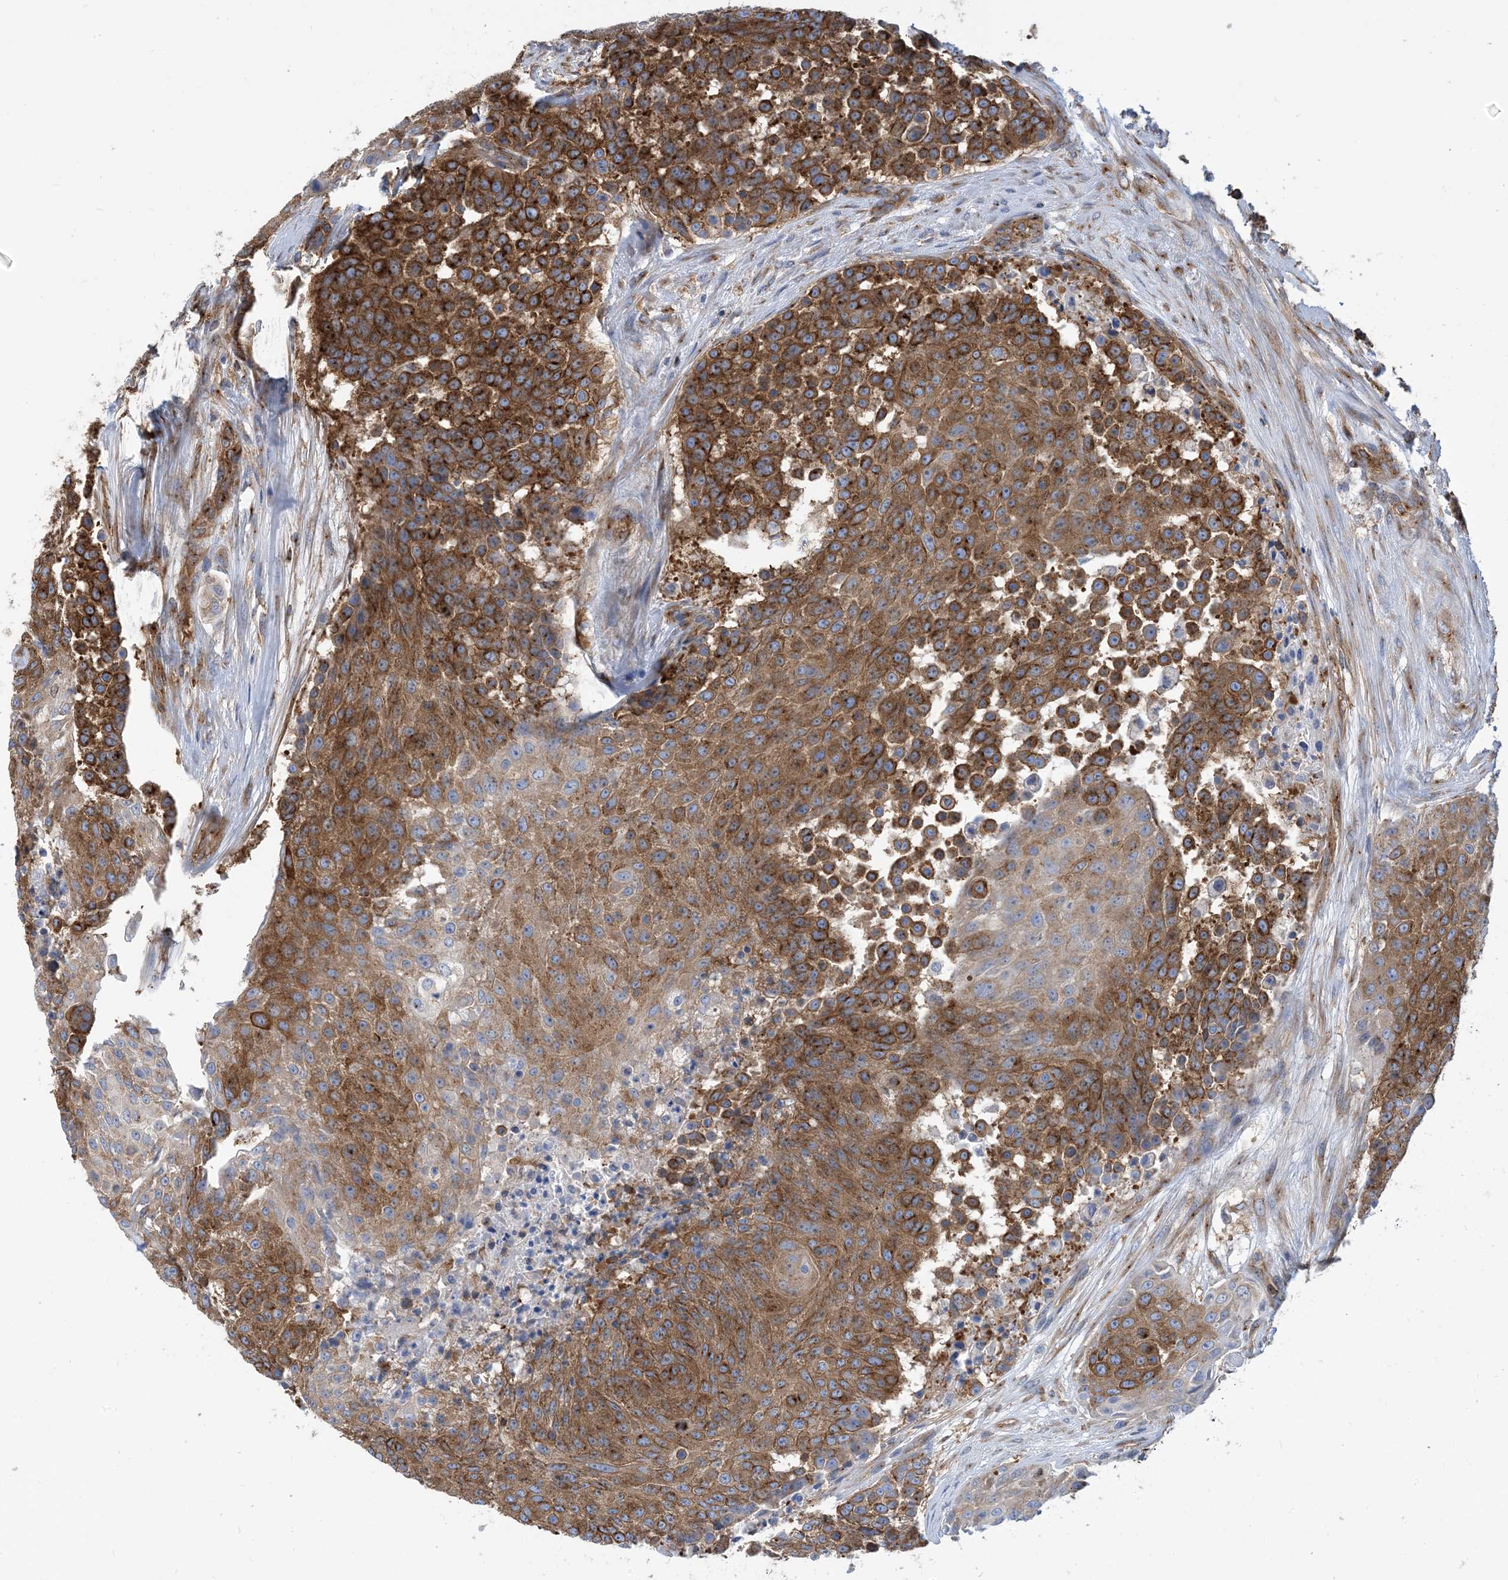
{"staining": {"intensity": "moderate", "quantity": ">75%", "location": "cytoplasmic/membranous"}, "tissue": "urothelial cancer", "cell_type": "Tumor cells", "image_type": "cancer", "snomed": [{"axis": "morphology", "description": "Urothelial carcinoma, High grade"}, {"axis": "topography", "description": "Urinary bladder"}], "caption": "Immunohistochemistry (IHC) histopathology image of neoplastic tissue: urothelial cancer stained using immunohistochemistry demonstrates medium levels of moderate protein expression localized specifically in the cytoplasmic/membranous of tumor cells, appearing as a cytoplasmic/membranous brown color.", "gene": "DYNC1LI1", "patient": {"sex": "female", "age": 63}}